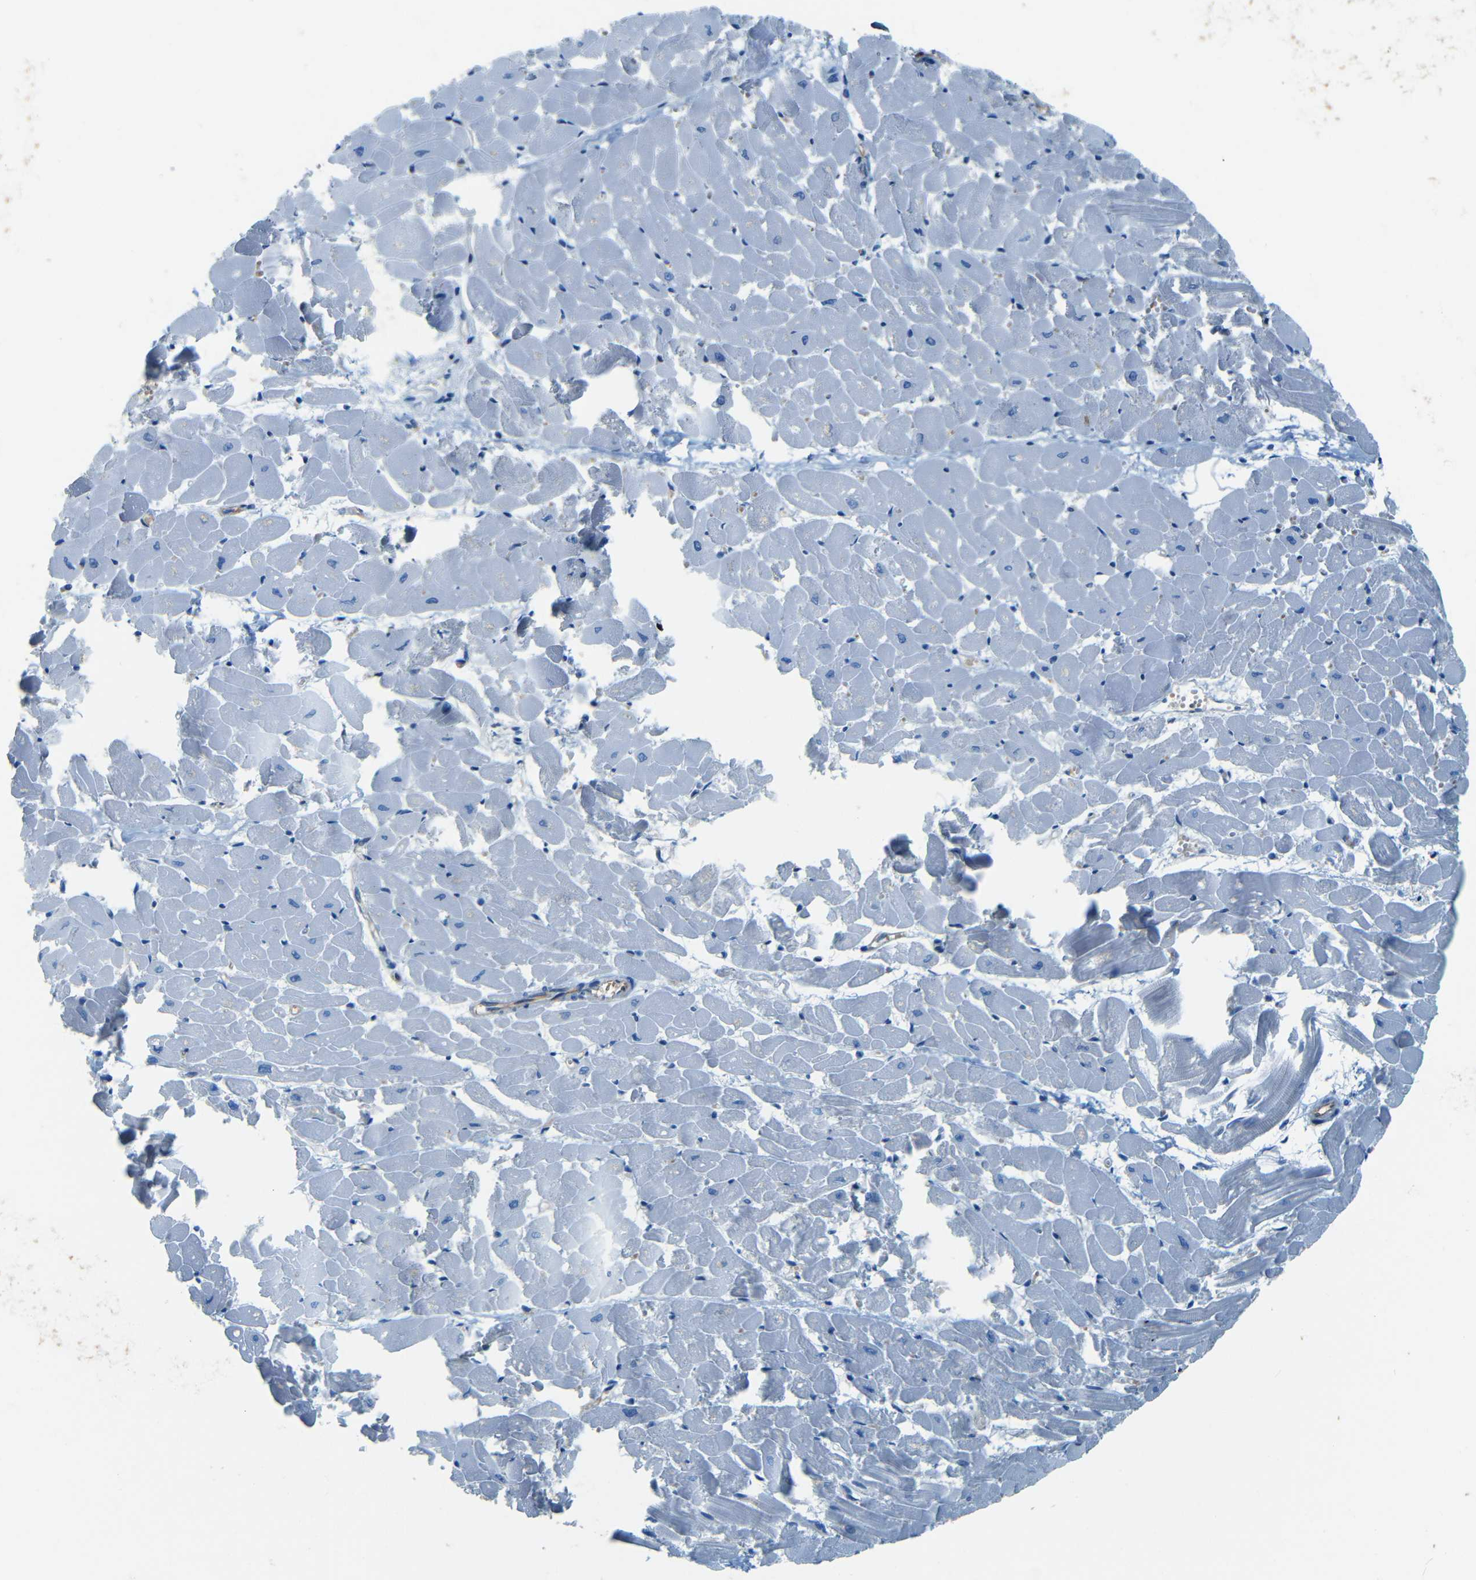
{"staining": {"intensity": "negative", "quantity": "none", "location": "none"}, "tissue": "heart muscle", "cell_type": "Cardiomyocytes", "image_type": "normal", "snomed": [{"axis": "morphology", "description": "Normal tissue, NOS"}, {"axis": "topography", "description": "Heart"}], "caption": "The micrograph shows no significant staining in cardiomyocytes of heart muscle. (DAB immunohistochemistry (IHC) visualized using brightfield microscopy, high magnification).", "gene": "MAP2", "patient": {"sex": "female", "age": 19}}